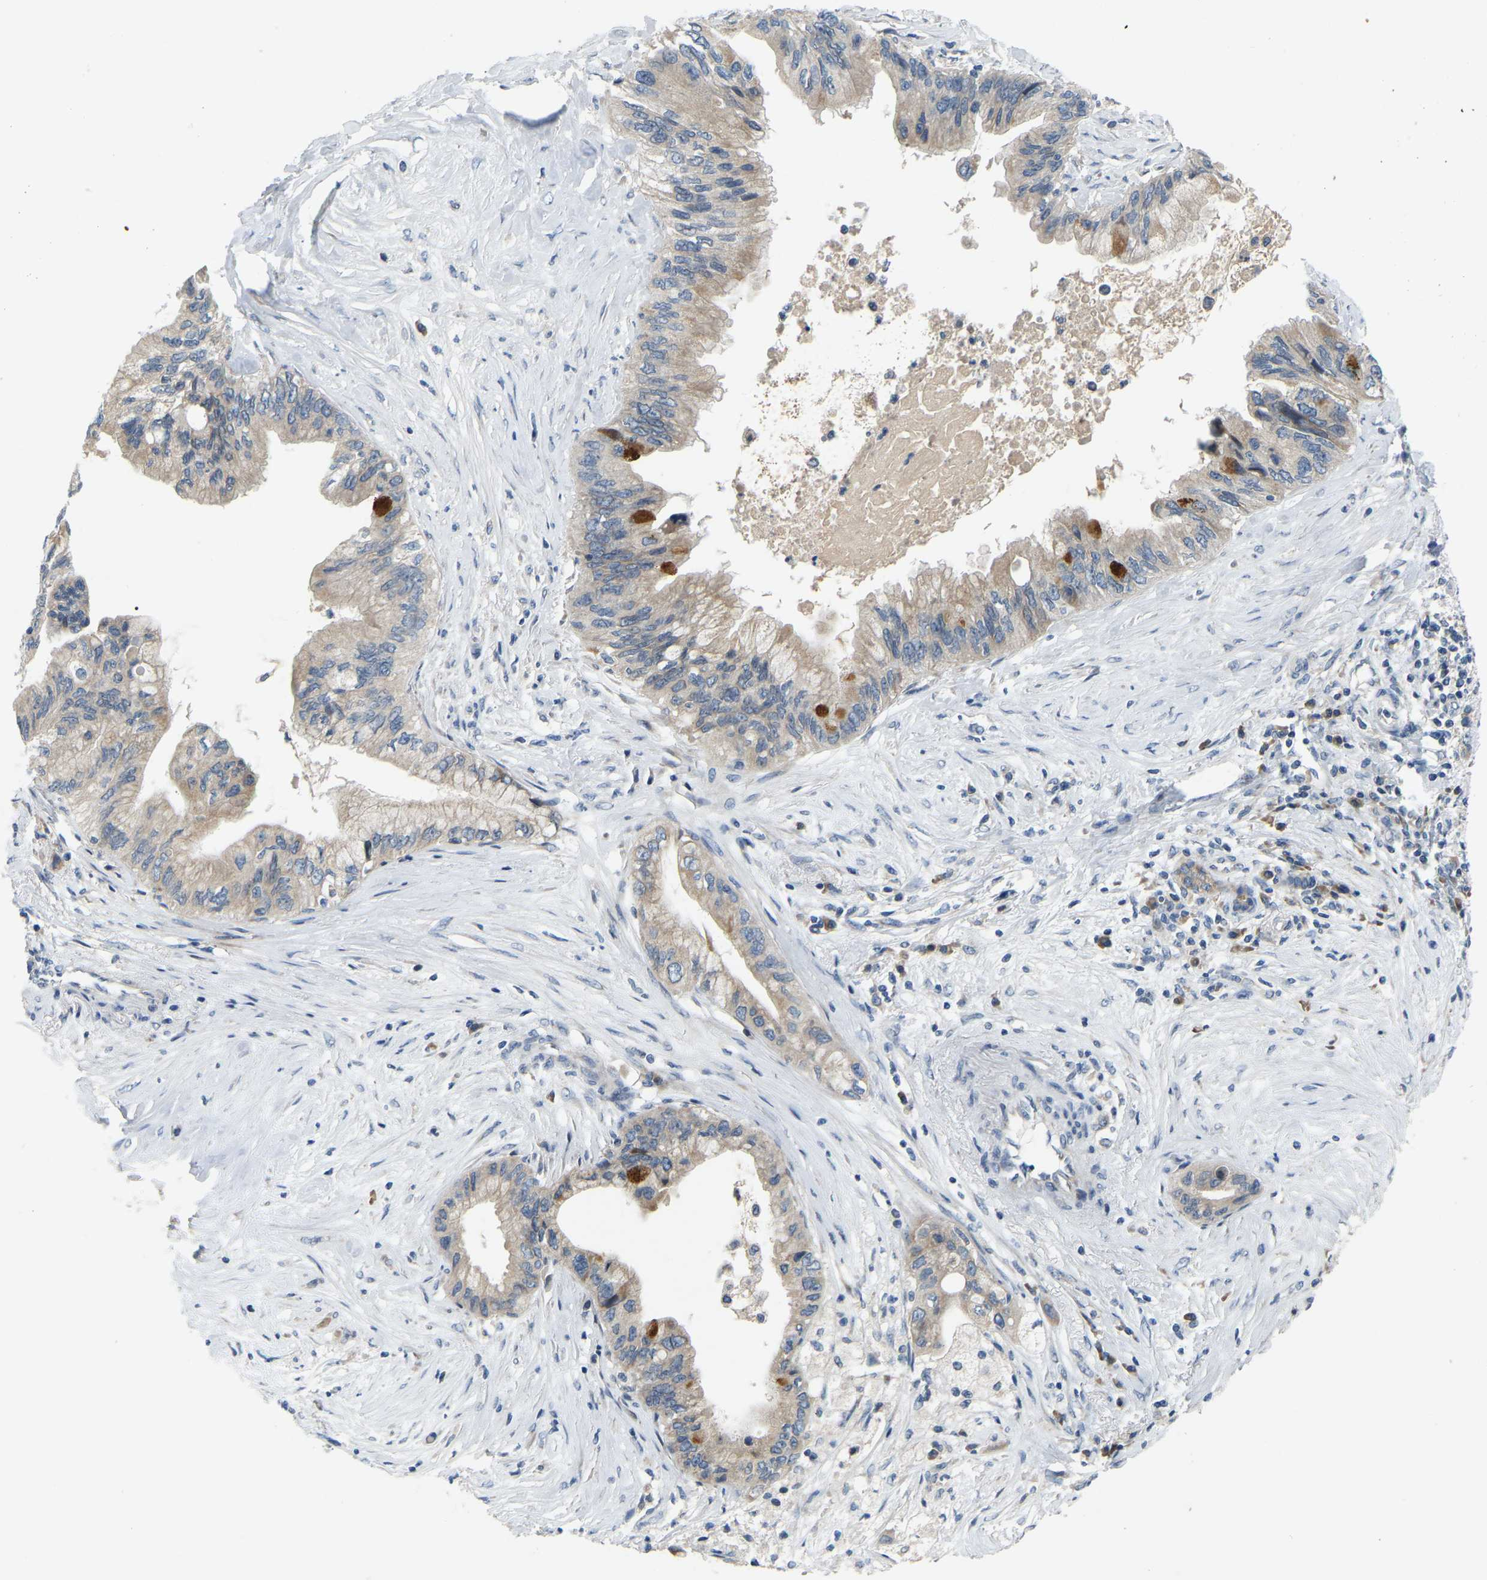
{"staining": {"intensity": "weak", "quantity": ">75%", "location": "cytoplasmic/membranous"}, "tissue": "pancreatic cancer", "cell_type": "Tumor cells", "image_type": "cancer", "snomed": [{"axis": "morphology", "description": "Adenocarcinoma, NOS"}, {"axis": "topography", "description": "Pancreas"}], "caption": "Weak cytoplasmic/membranous protein expression is identified in about >75% of tumor cells in pancreatic adenocarcinoma.", "gene": "PARL", "patient": {"sex": "female", "age": 73}}